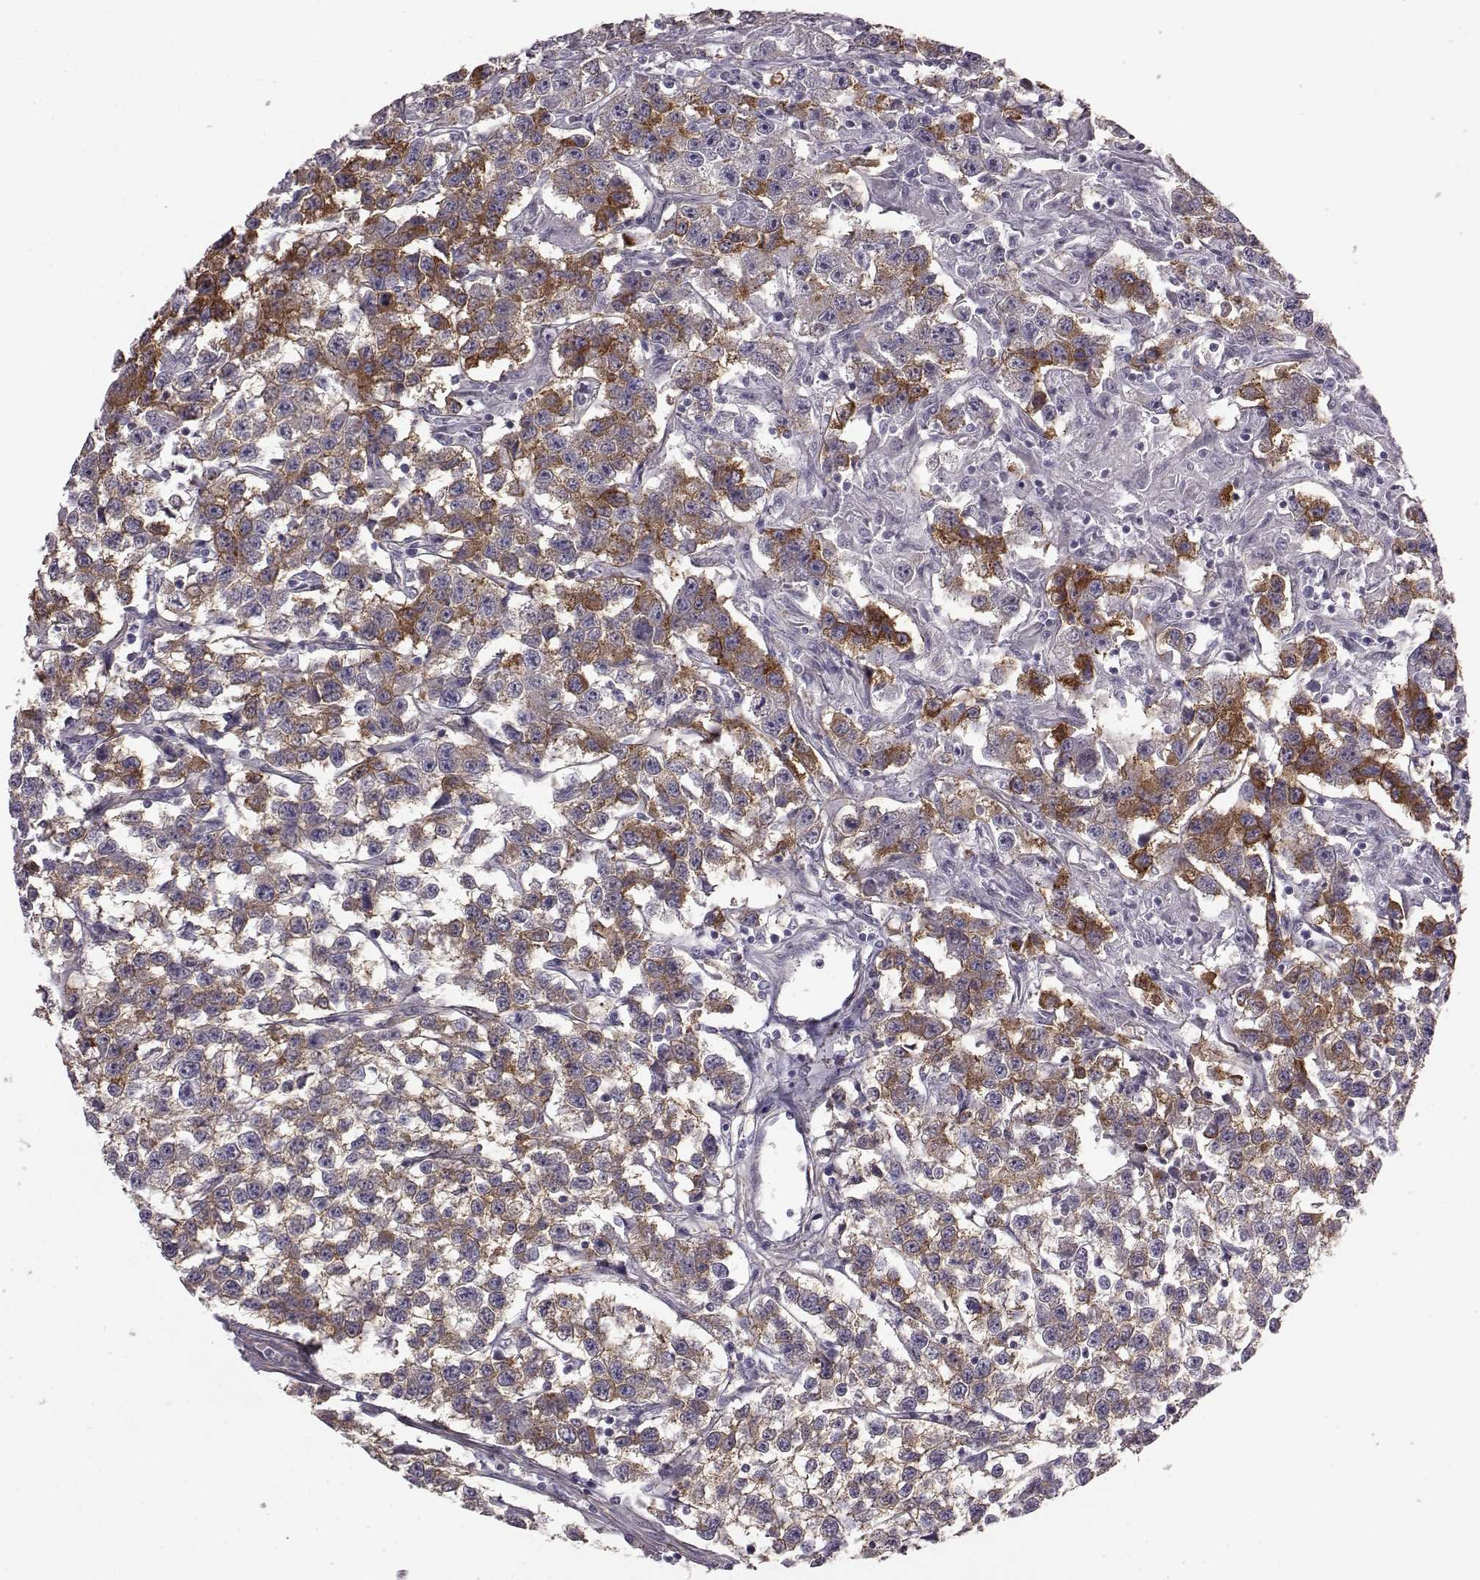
{"staining": {"intensity": "moderate", "quantity": "25%-75%", "location": "cytoplasmic/membranous"}, "tissue": "testis cancer", "cell_type": "Tumor cells", "image_type": "cancer", "snomed": [{"axis": "morphology", "description": "Seminoma, NOS"}, {"axis": "topography", "description": "Testis"}], "caption": "Protein expression analysis of testis seminoma shows moderate cytoplasmic/membranous expression in about 25%-75% of tumor cells.", "gene": "GRK1", "patient": {"sex": "male", "age": 59}}